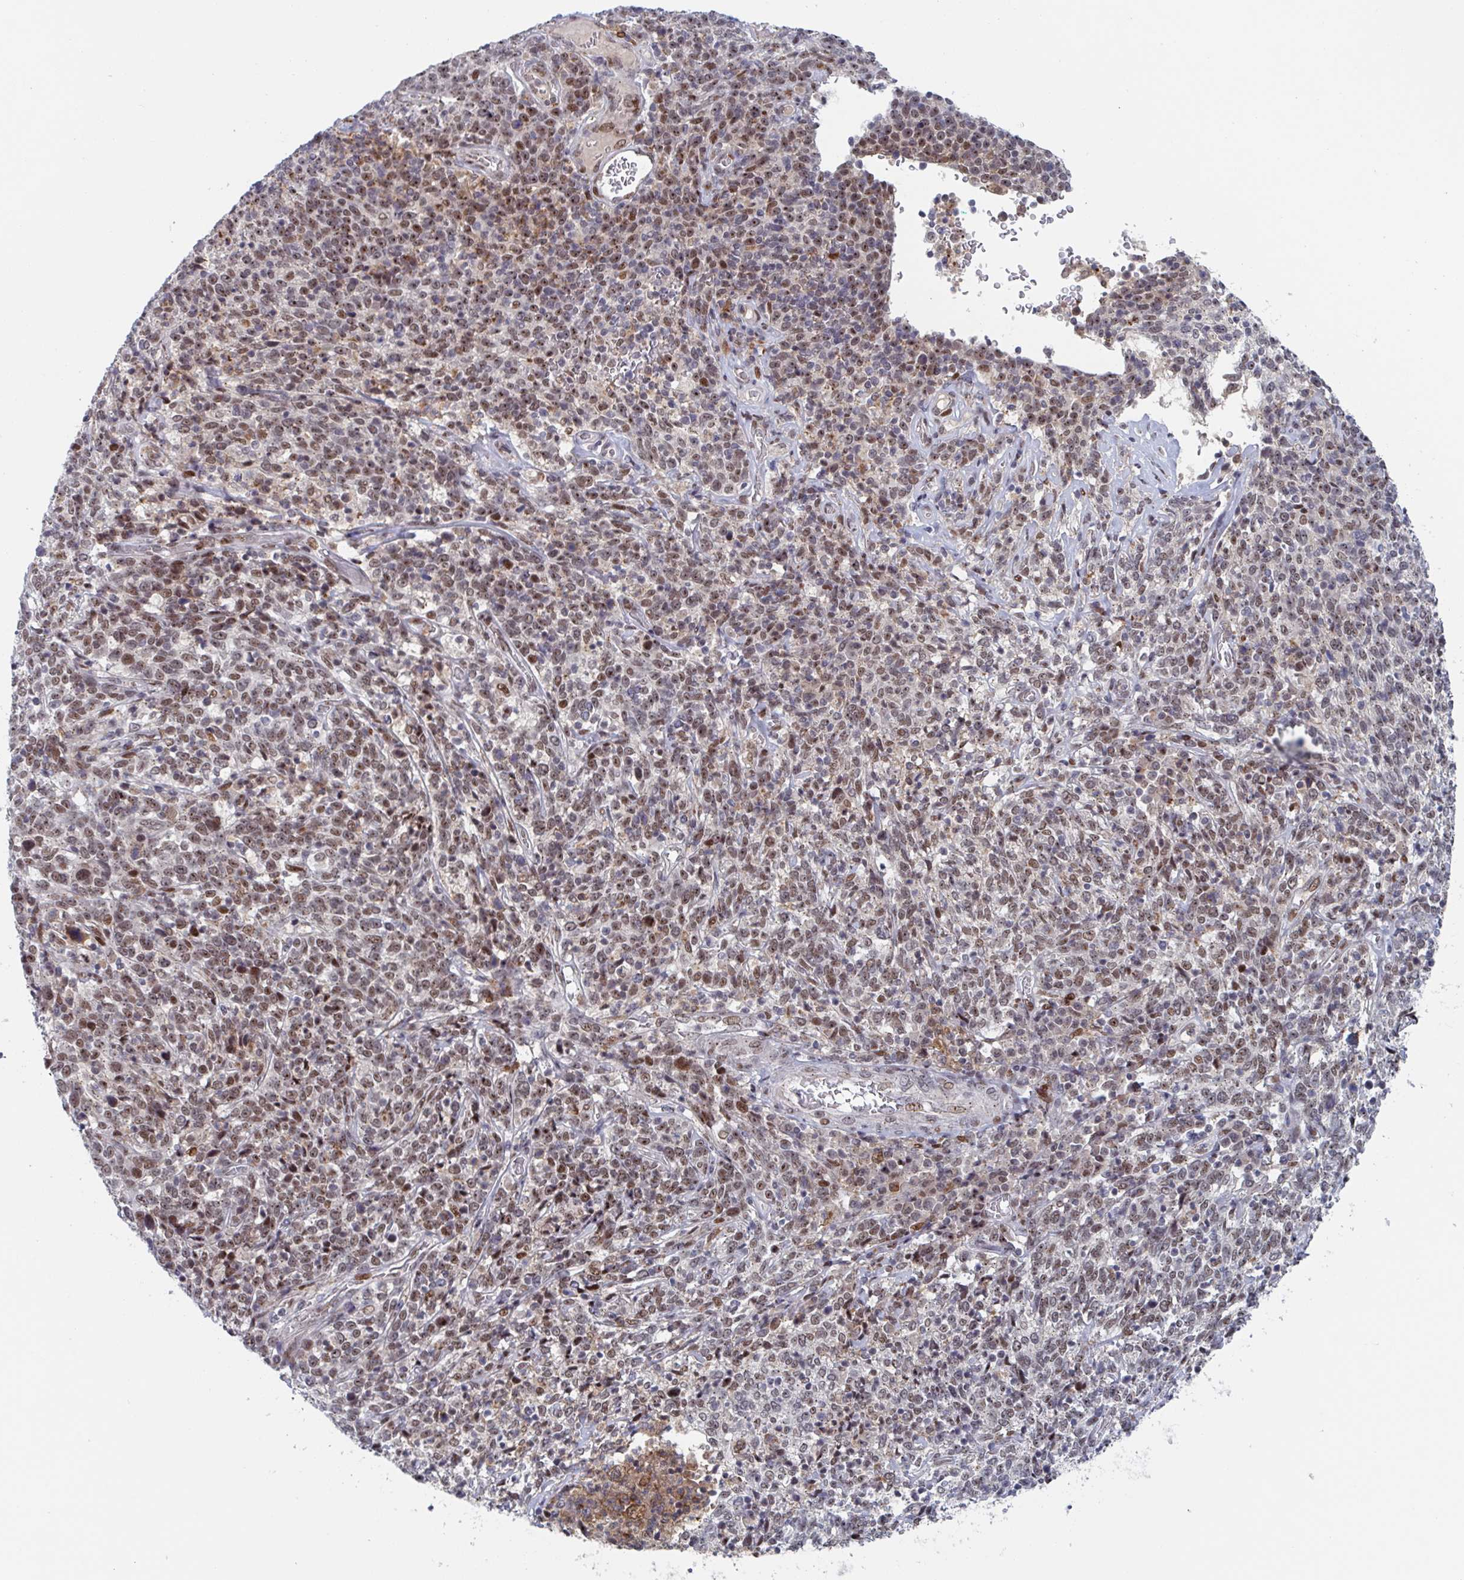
{"staining": {"intensity": "moderate", "quantity": "25%-75%", "location": "nuclear"}, "tissue": "cervical cancer", "cell_type": "Tumor cells", "image_type": "cancer", "snomed": [{"axis": "morphology", "description": "Squamous cell carcinoma, NOS"}, {"axis": "topography", "description": "Cervix"}], "caption": "Human cervical cancer stained for a protein (brown) reveals moderate nuclear positive expression in about 25%-75% of tumor cells.", "gene": "RNF212", "patient": {"sex": "female", "age": 46}}